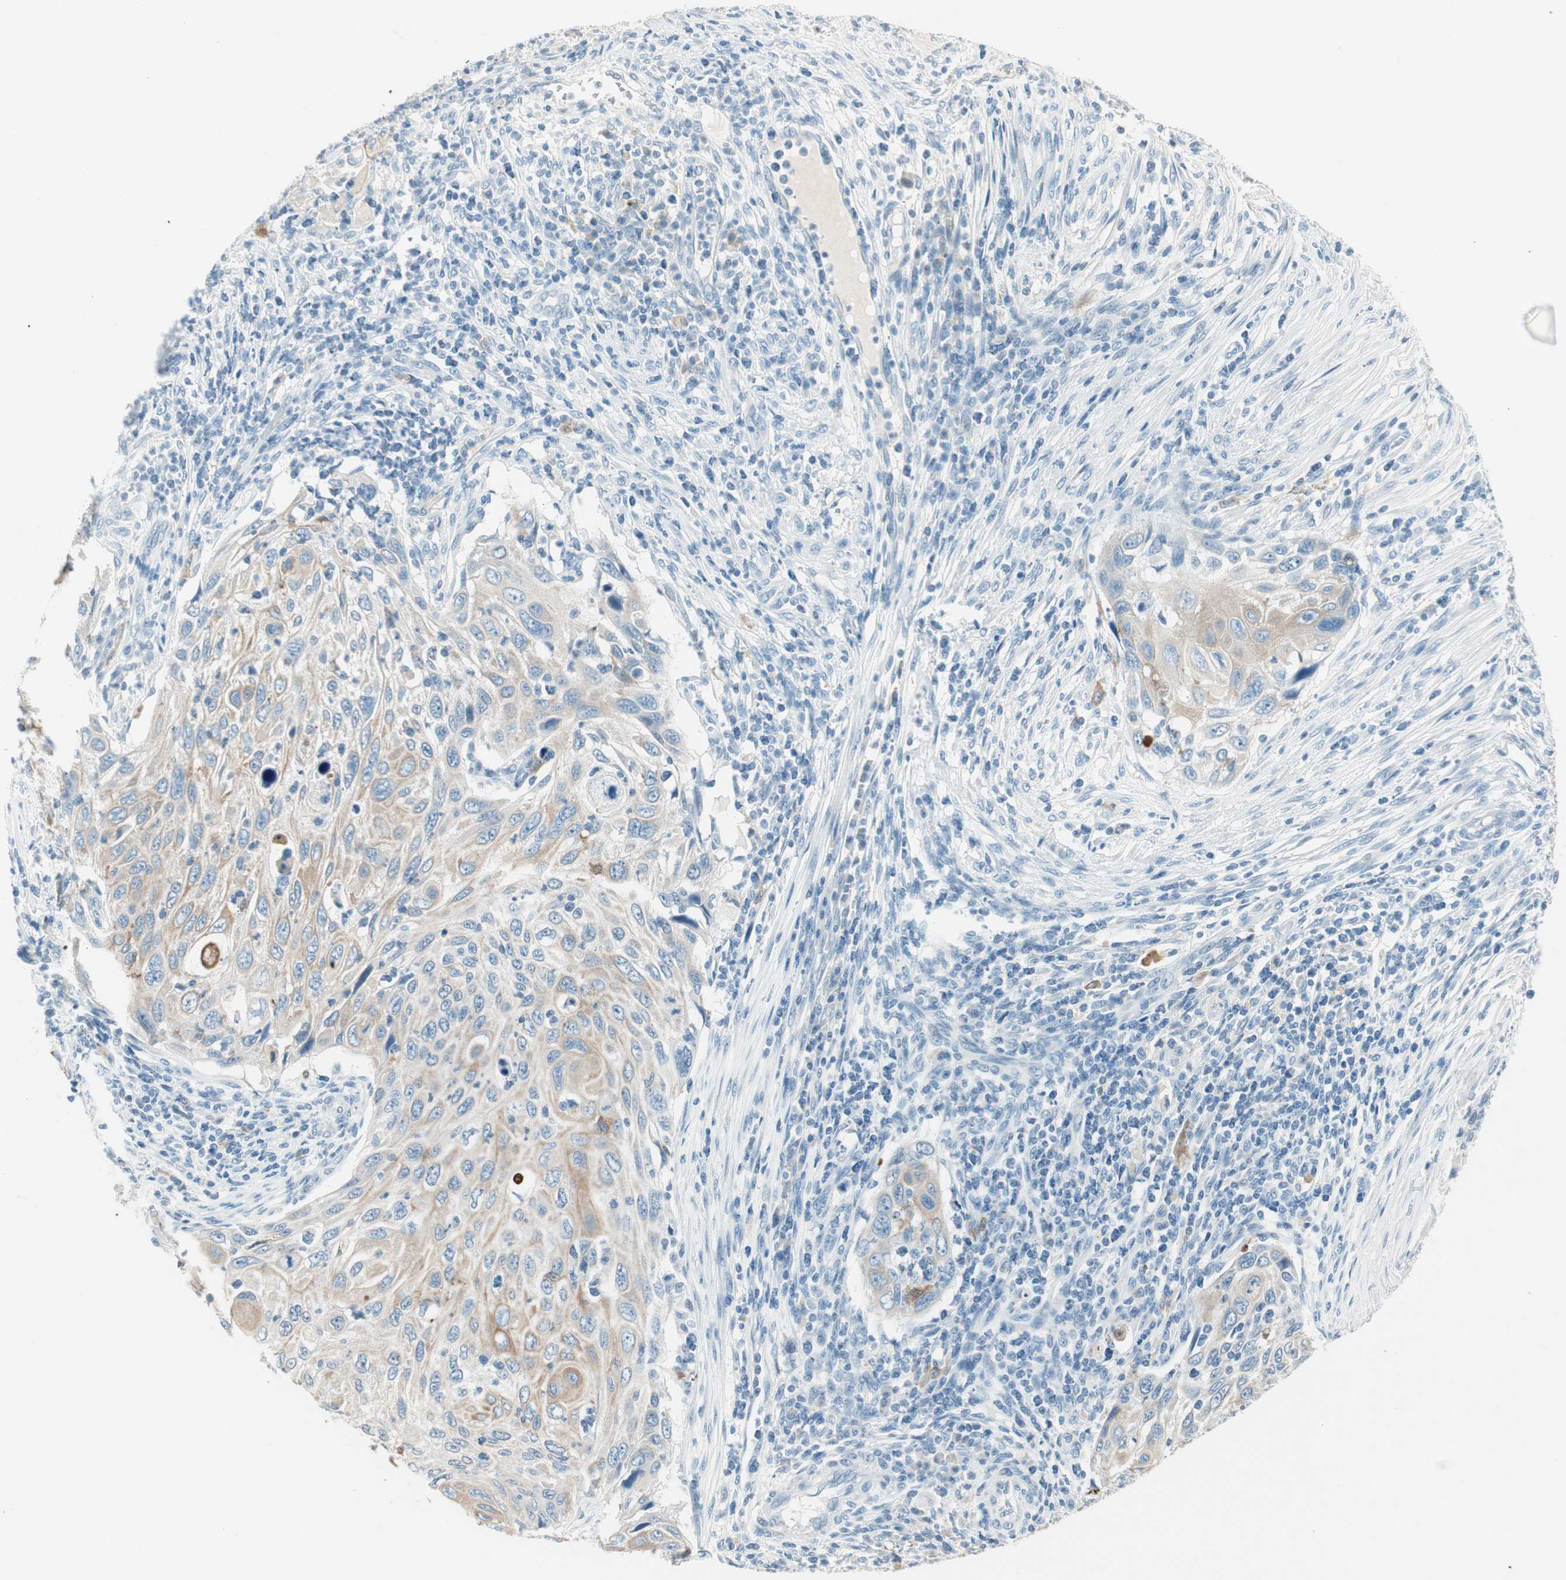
{"staining": {"intensity": "weak", "quantity": ">75%", "location": "cytoplasmic/membranous"}, "tissue": "cervical cancer", "cell_type": "Tumor cells", "image_type": "cancer", "snomed": [{"axis": "morphology", "description": "Squamous cell carcinoma, NOS"}, {"axis": "topography", "description": "Cervix"}], "caption": "Immunohistochemical staining of cervical squamous cell carcinoma reveals weak cytoplasmic/membranous protein expression in approximately >75% of tumor cells.", "gene": "GNAO1", "patient": {"sex": "female", "age": 70}}